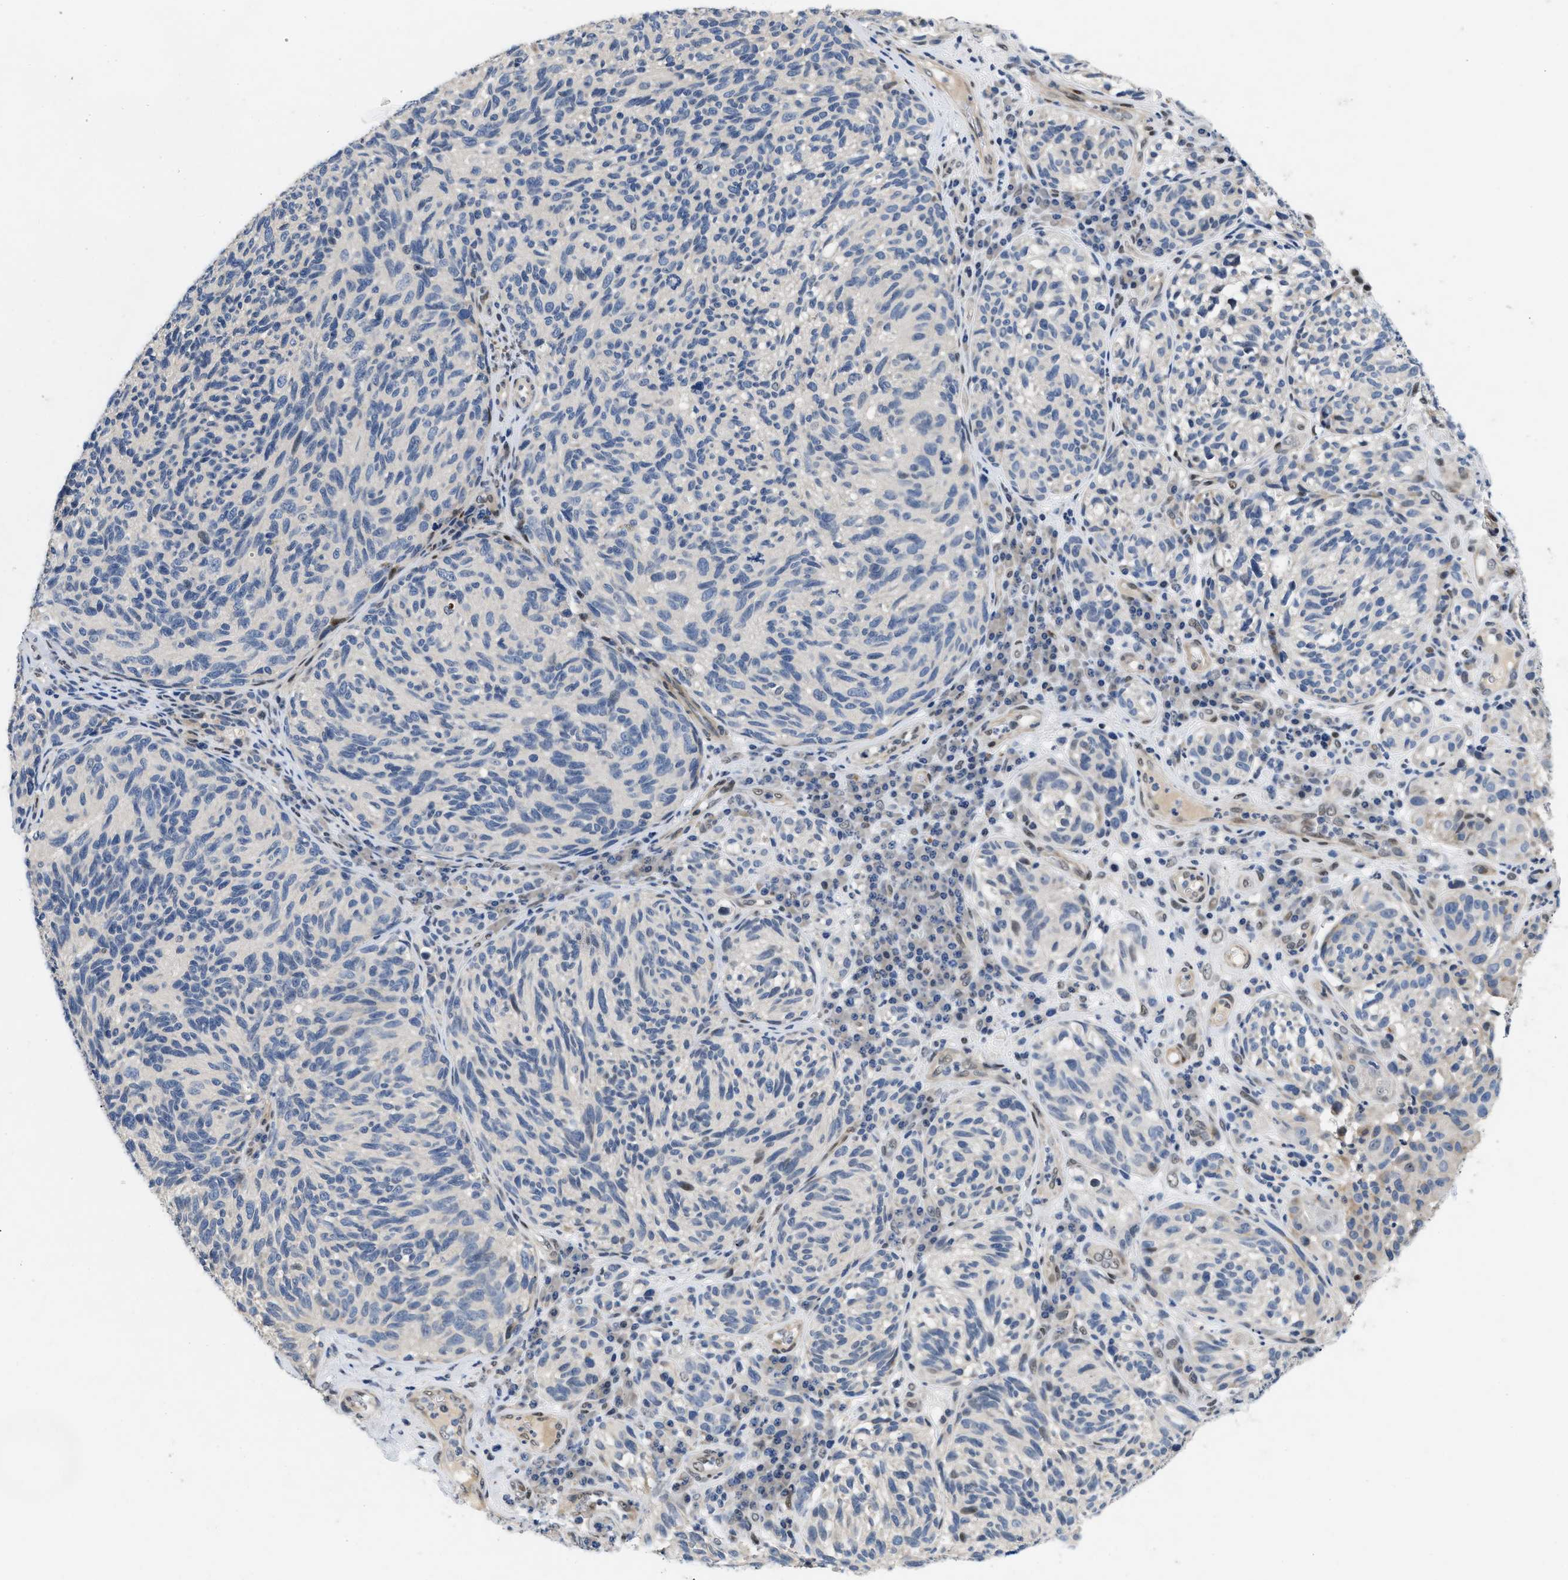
{"staining": {"intensity": "negative", "quantity": "none", "location": "none"}, "tissue": "melanoma", "cell_type": "Tumor cells", "image_type": "cancer", "snomed": [{"axis": "morphology", "description": "Malignant melanoma, NOS"}, {"axis": "topography", "description": "Skin"}], "caption": "Melanoma stained for a protein using immunohistochemistry exhibits no staining tumor cells.", "gene": "VIP", "patient": {"sex": "female", "age": 73}}